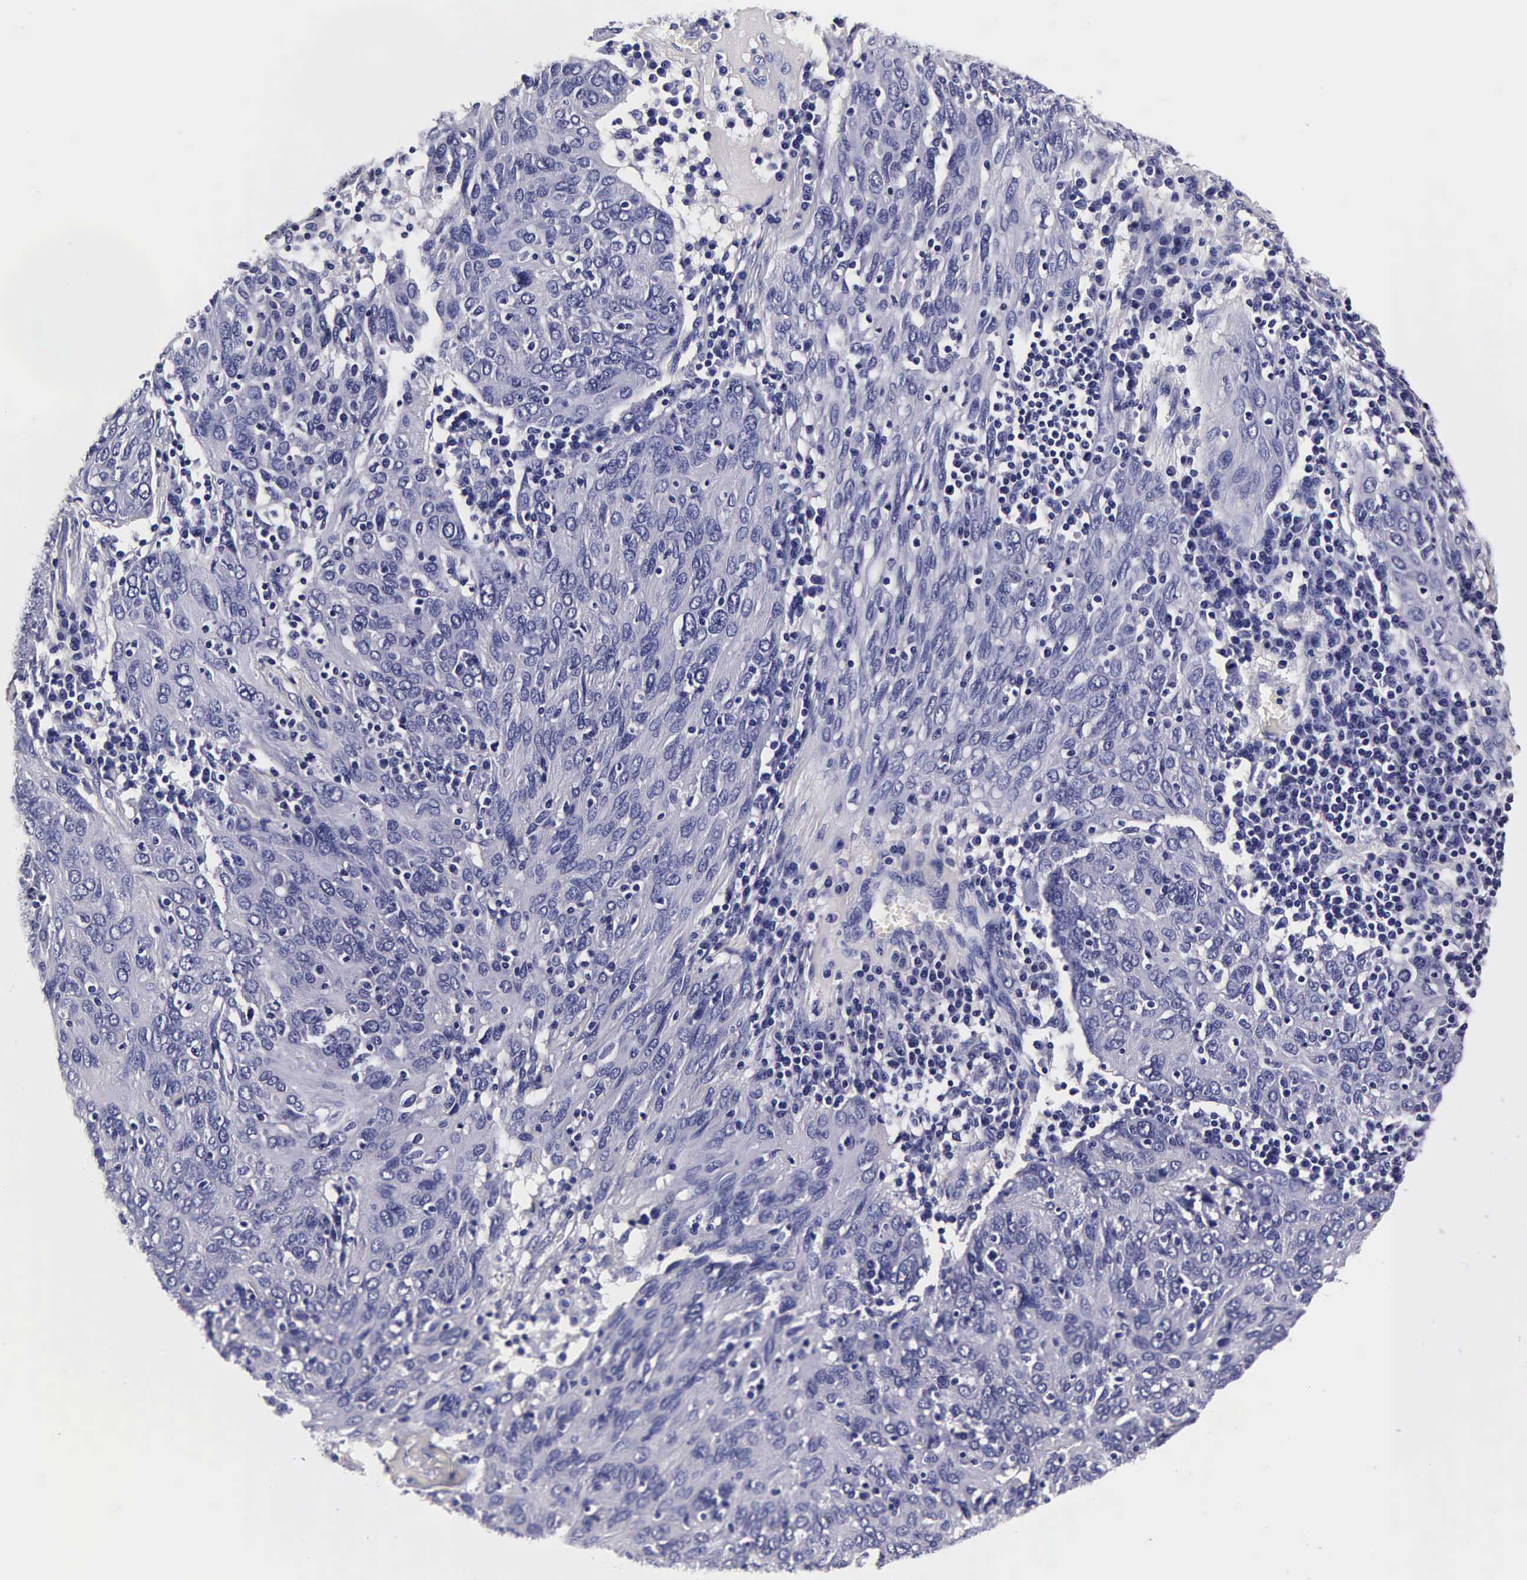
{"staining": {"intensity": "negative", "quantity": "none", "location": "none"}, "tissue": "ovarian cancer", "cell_type": "Tumor cells", "image_type": "cancer", "snomed": [{"axis": "morphology", "description": "Carcinoma, endometroid"}, {"axis": "topography", "description": "Ovary"}], "caption": "A micrograph of endometroid carcinoma (ovarian) stained for a protein exhibits no brown staining in tumor cells.", "gene": "IAPP", "patient": {"sex": "female", "age": 50}}